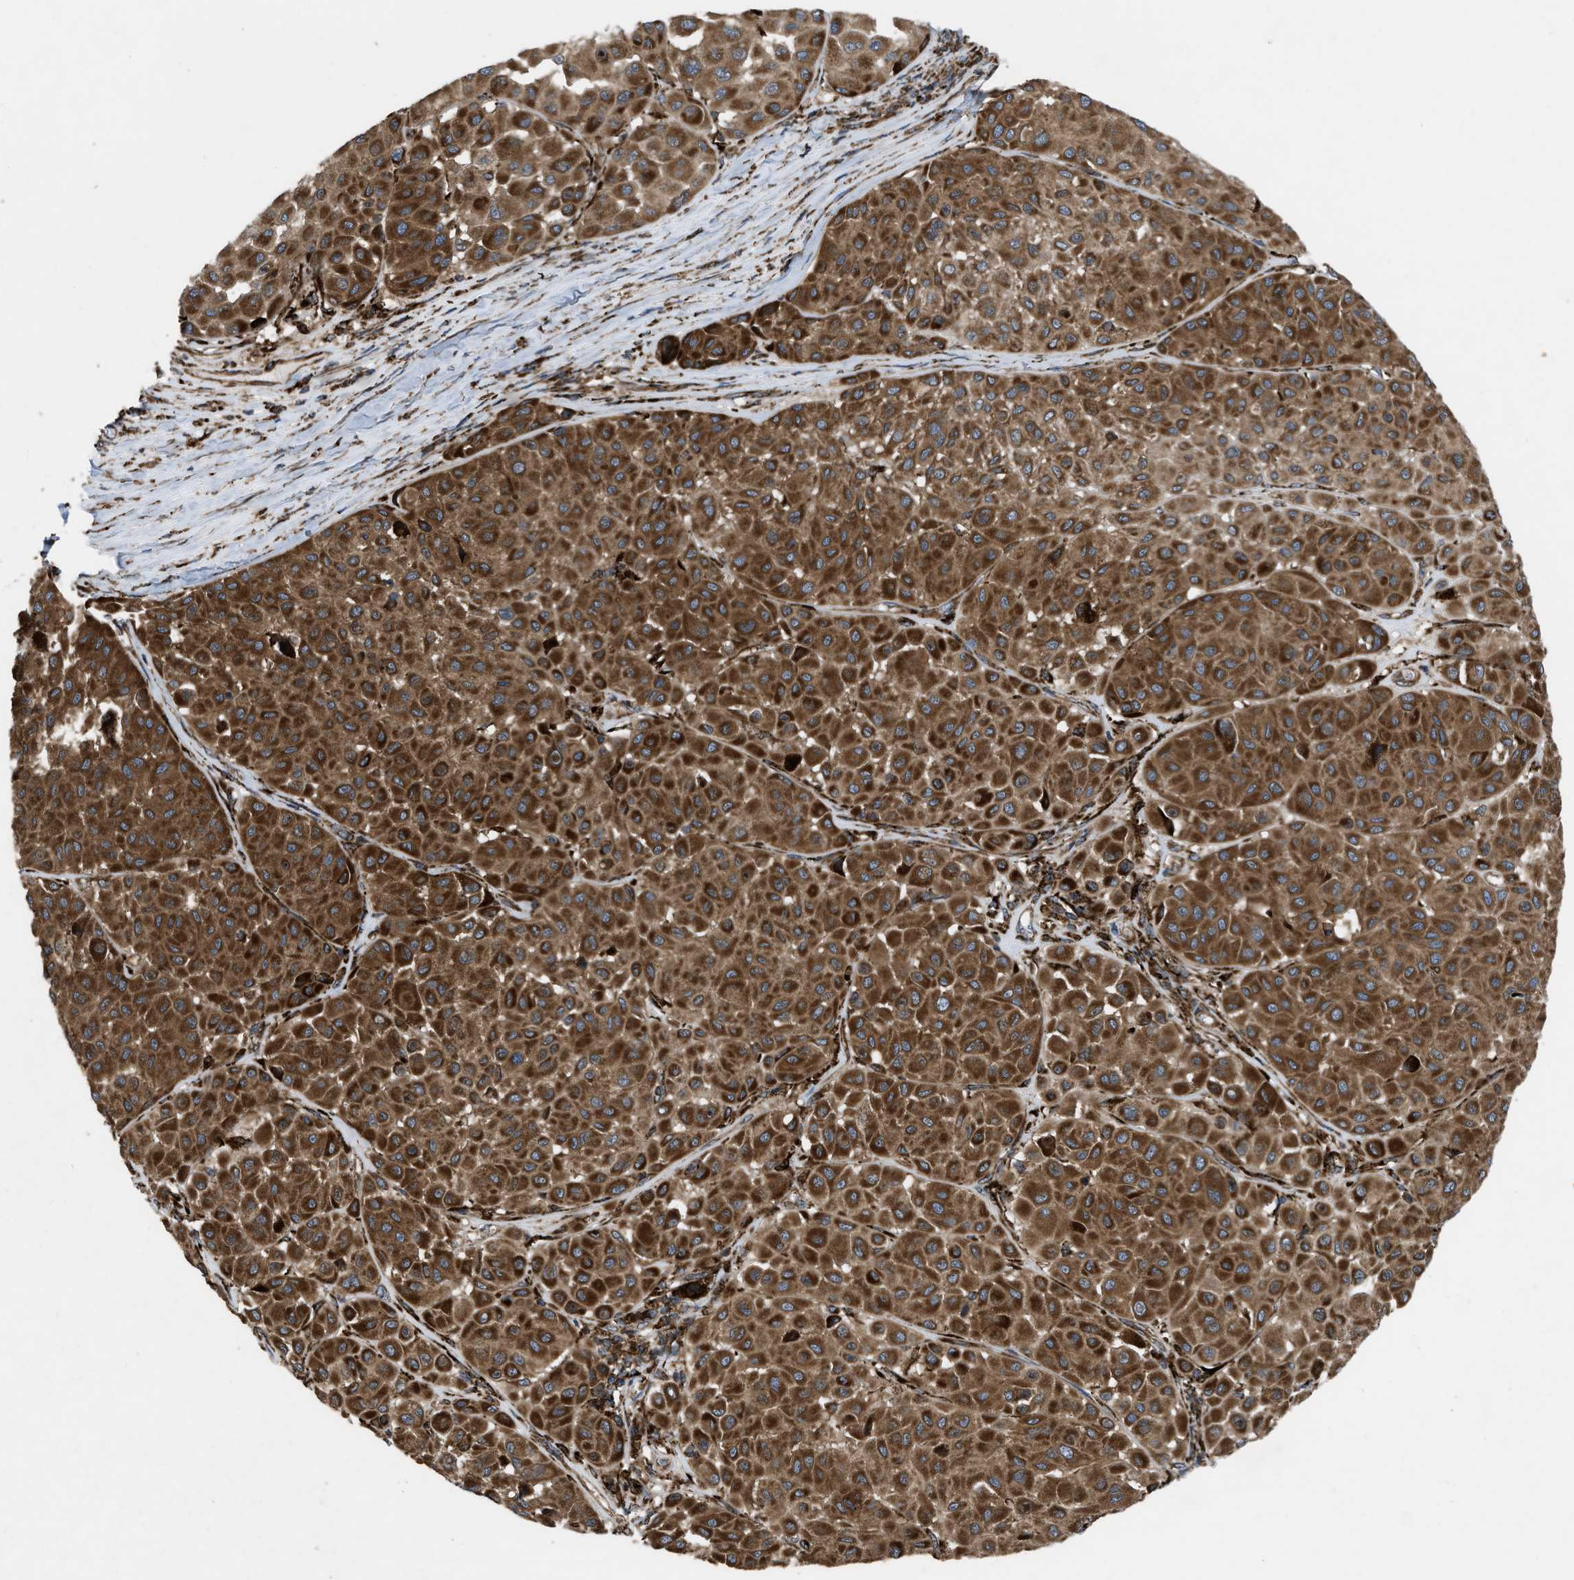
{"staining": {"intensity": "strong", "quantity": ">75%", "location": "cytoplasmic/membranous"}, "tissue": "melanoma", "cell_type": "Tumor cells", "image_type": "cancer", "snomed": [{"axis": "morphology", "description": "Malignant melanoma, Metastatic site"}, {"axis": "topography", "description": "Soft tissue"}], "caption": "Immunohistochemical staining of human melanoma exhibits strong cytoplasmic/membranous protein positivity in approximately >75% of tumor cells.", "gene": "PER3", "patient": {"sex": "male", "age": 41}}